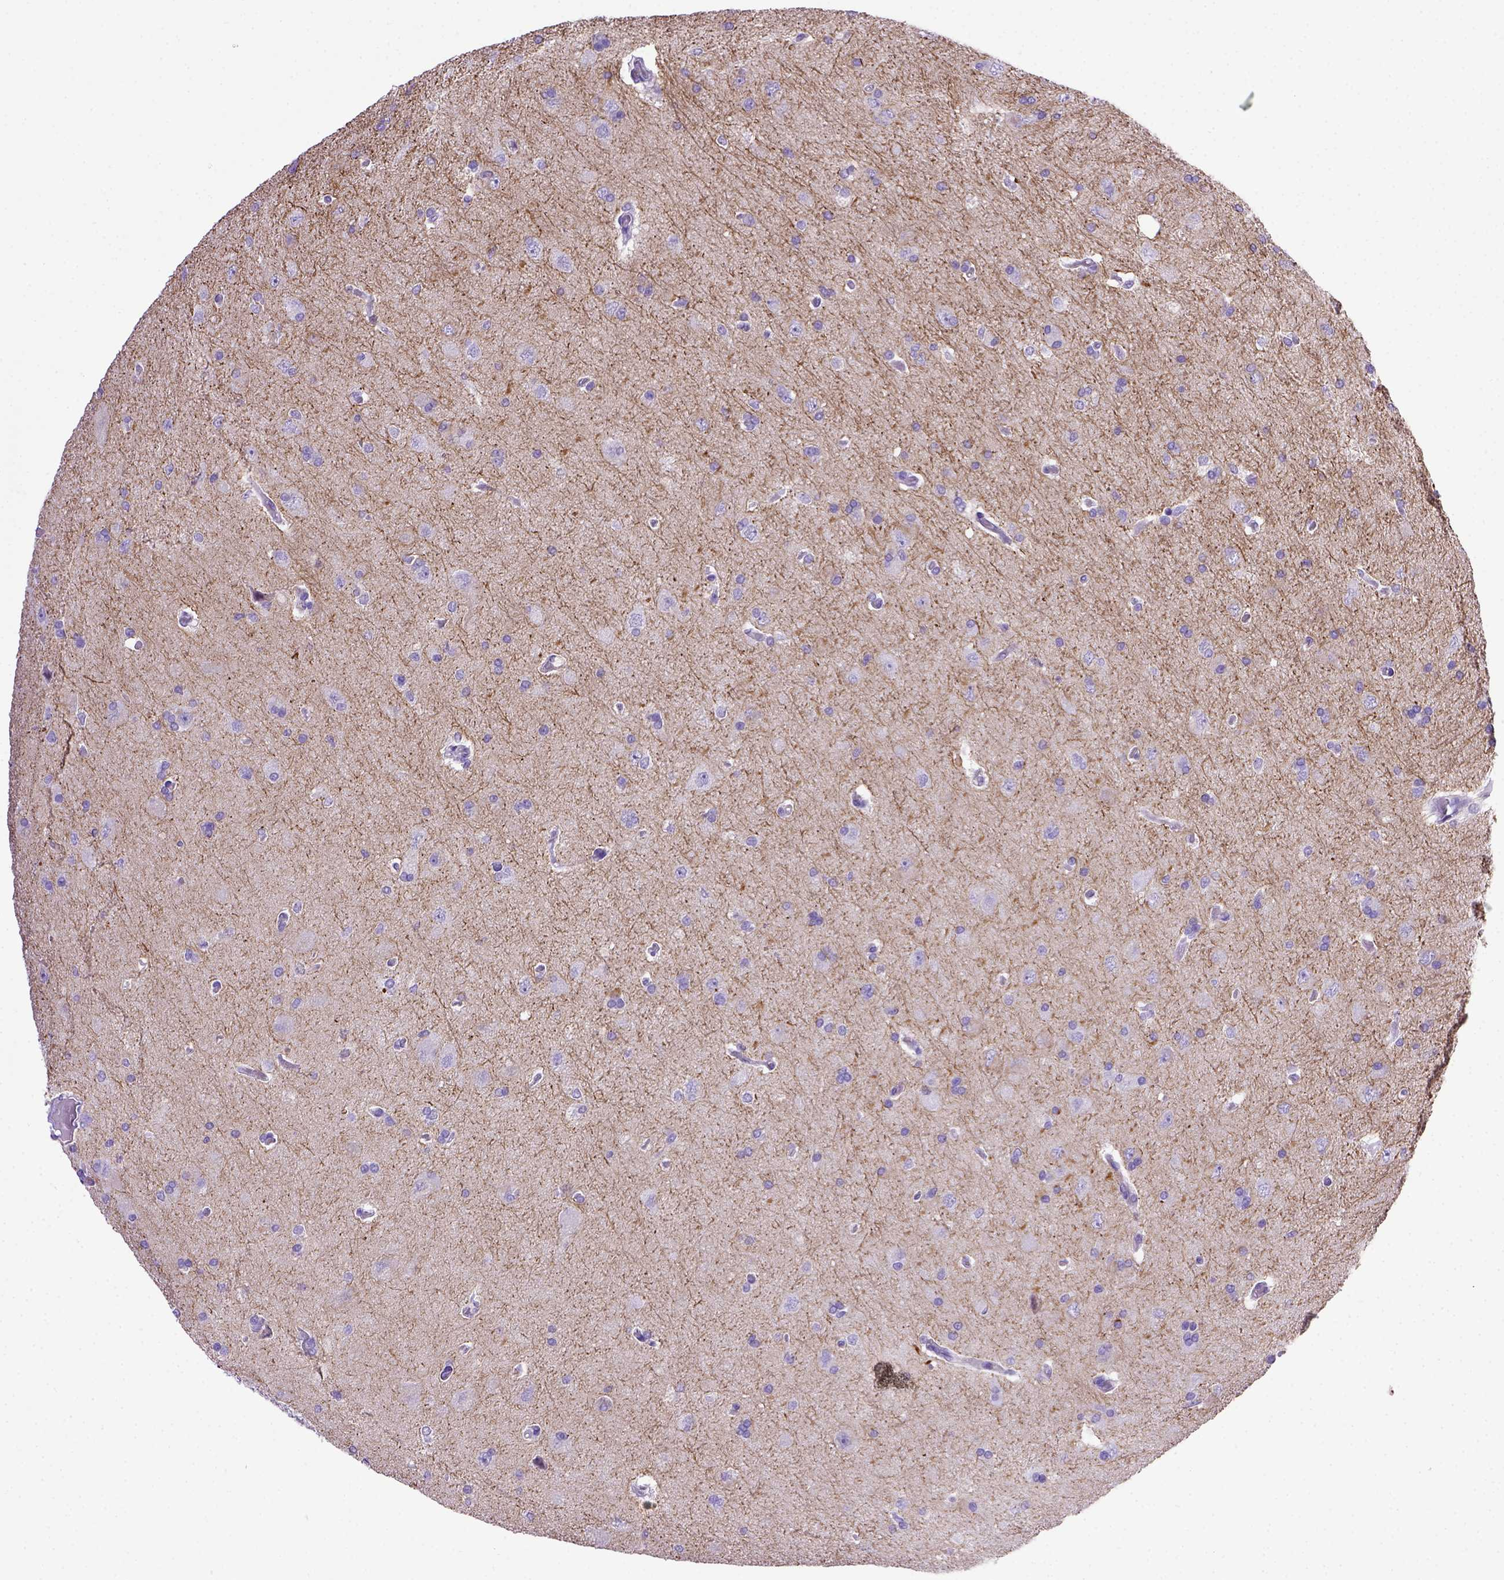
{"staining": {"intensity": "negative", "quantity": "none", "location": "none"}, "tissue": "glioma", "cell_type": "Tumor cells", "image_type": "cancer", "snomed": [{"axis": "morphology", "description": "Glioma, malignant, High grade"}, {"axis": "topography", "description": "Cerebral cortex"}], "caption": "There is no significant expression in tumor cells of glioma.", "gene": "ADAM12", "patient": {"sex": "male", "age": 70}}